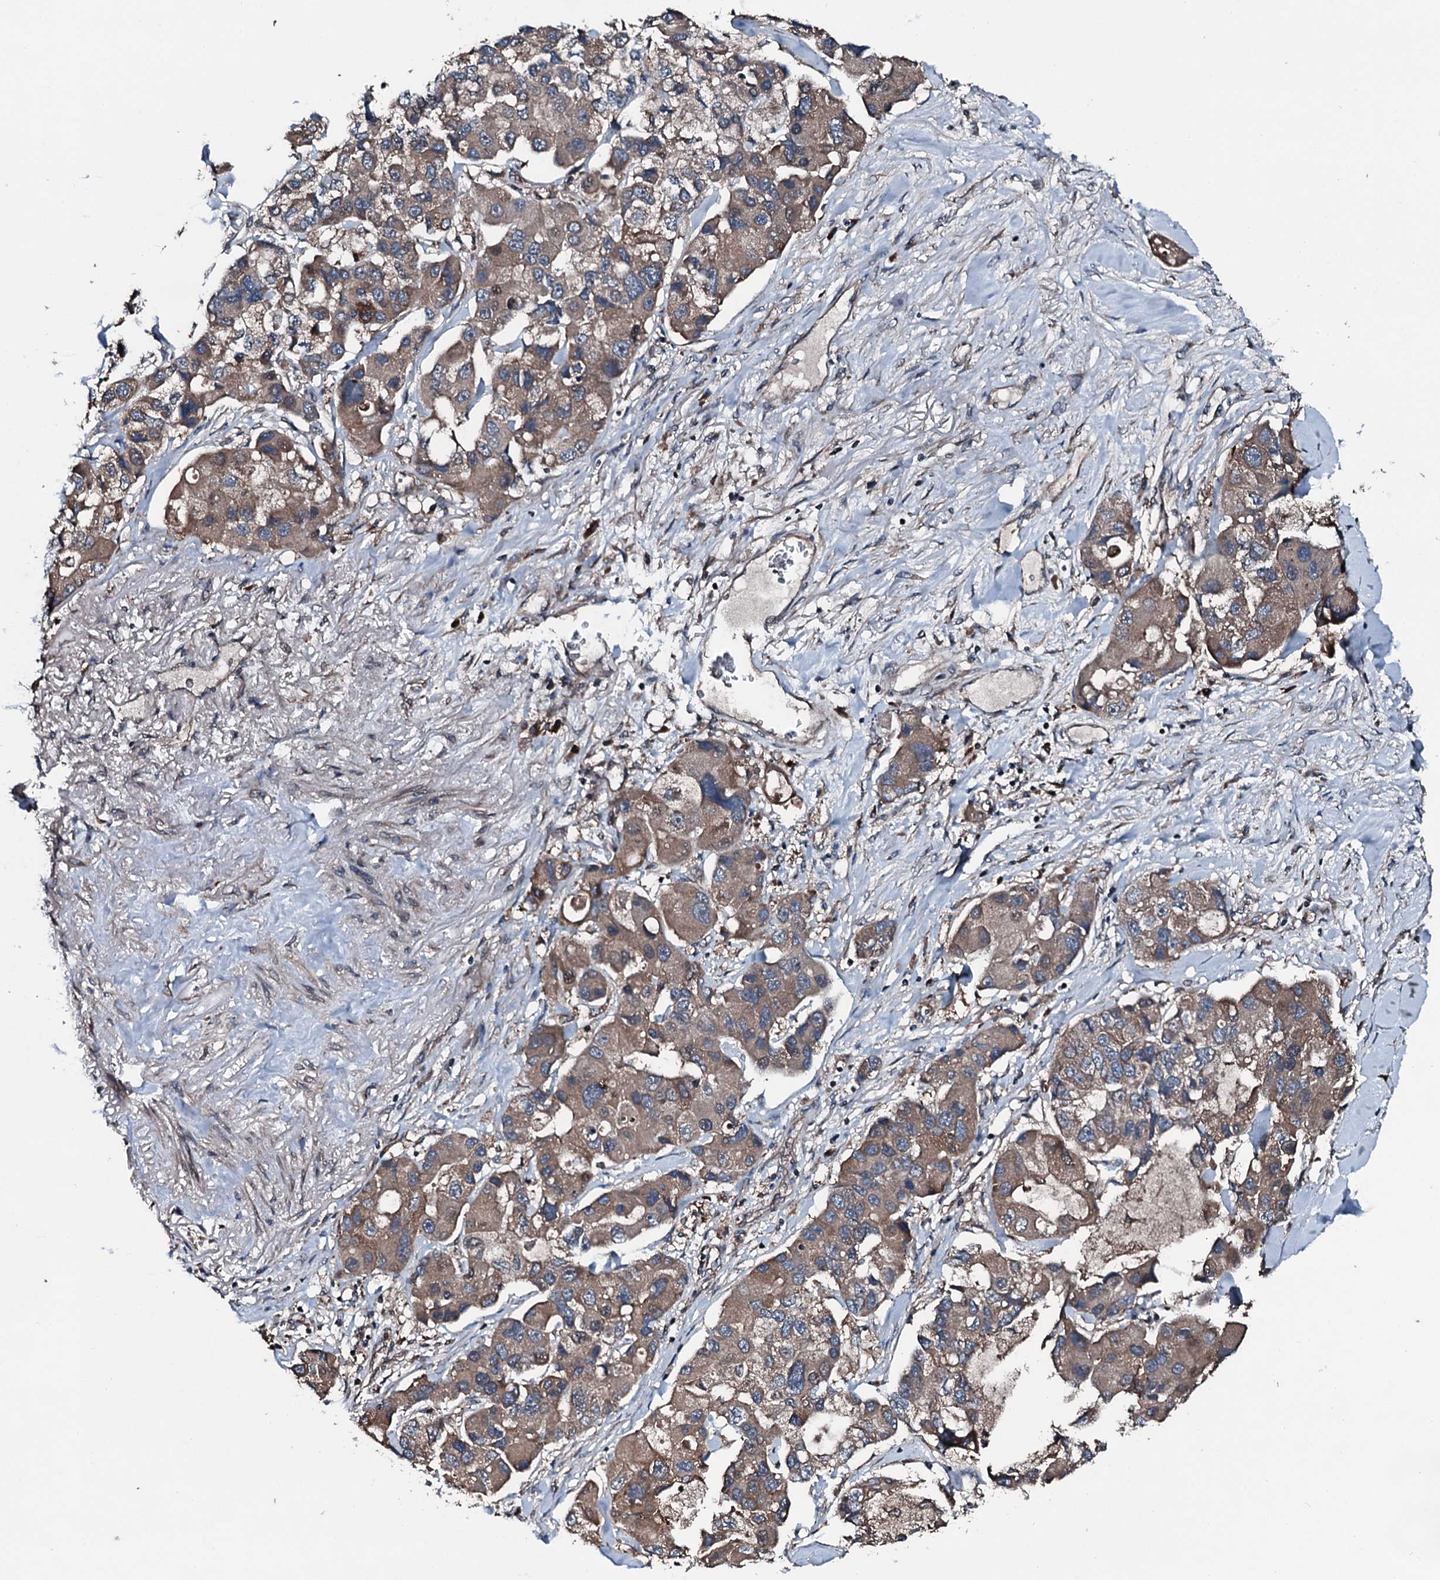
{"staining": {"intensity": "moderate", "quantity": ">75%", "location": "cytoplasmic/membranous"}, "tissue": "lung cancer", "cell_type": "Tumor cells", "image_type": "cancer", "snomed": [{"axis": "morphology", "description": "Adenocarcinoma, NOS"}, {"axis": "topography", "description": "Lung"}], "caption": "Brown immunohistochemical staining in adenocarcinoma (lung) demonstrates moderate cytoplasmic/membranous expression in about >75% of tumor cells. (Stains: DAB in brown, nuclei in blue, Microscopy: brightfield microscopy at high magnification).", "gene": "AARS1", "patient": {"sex": "female", "age": 54}}